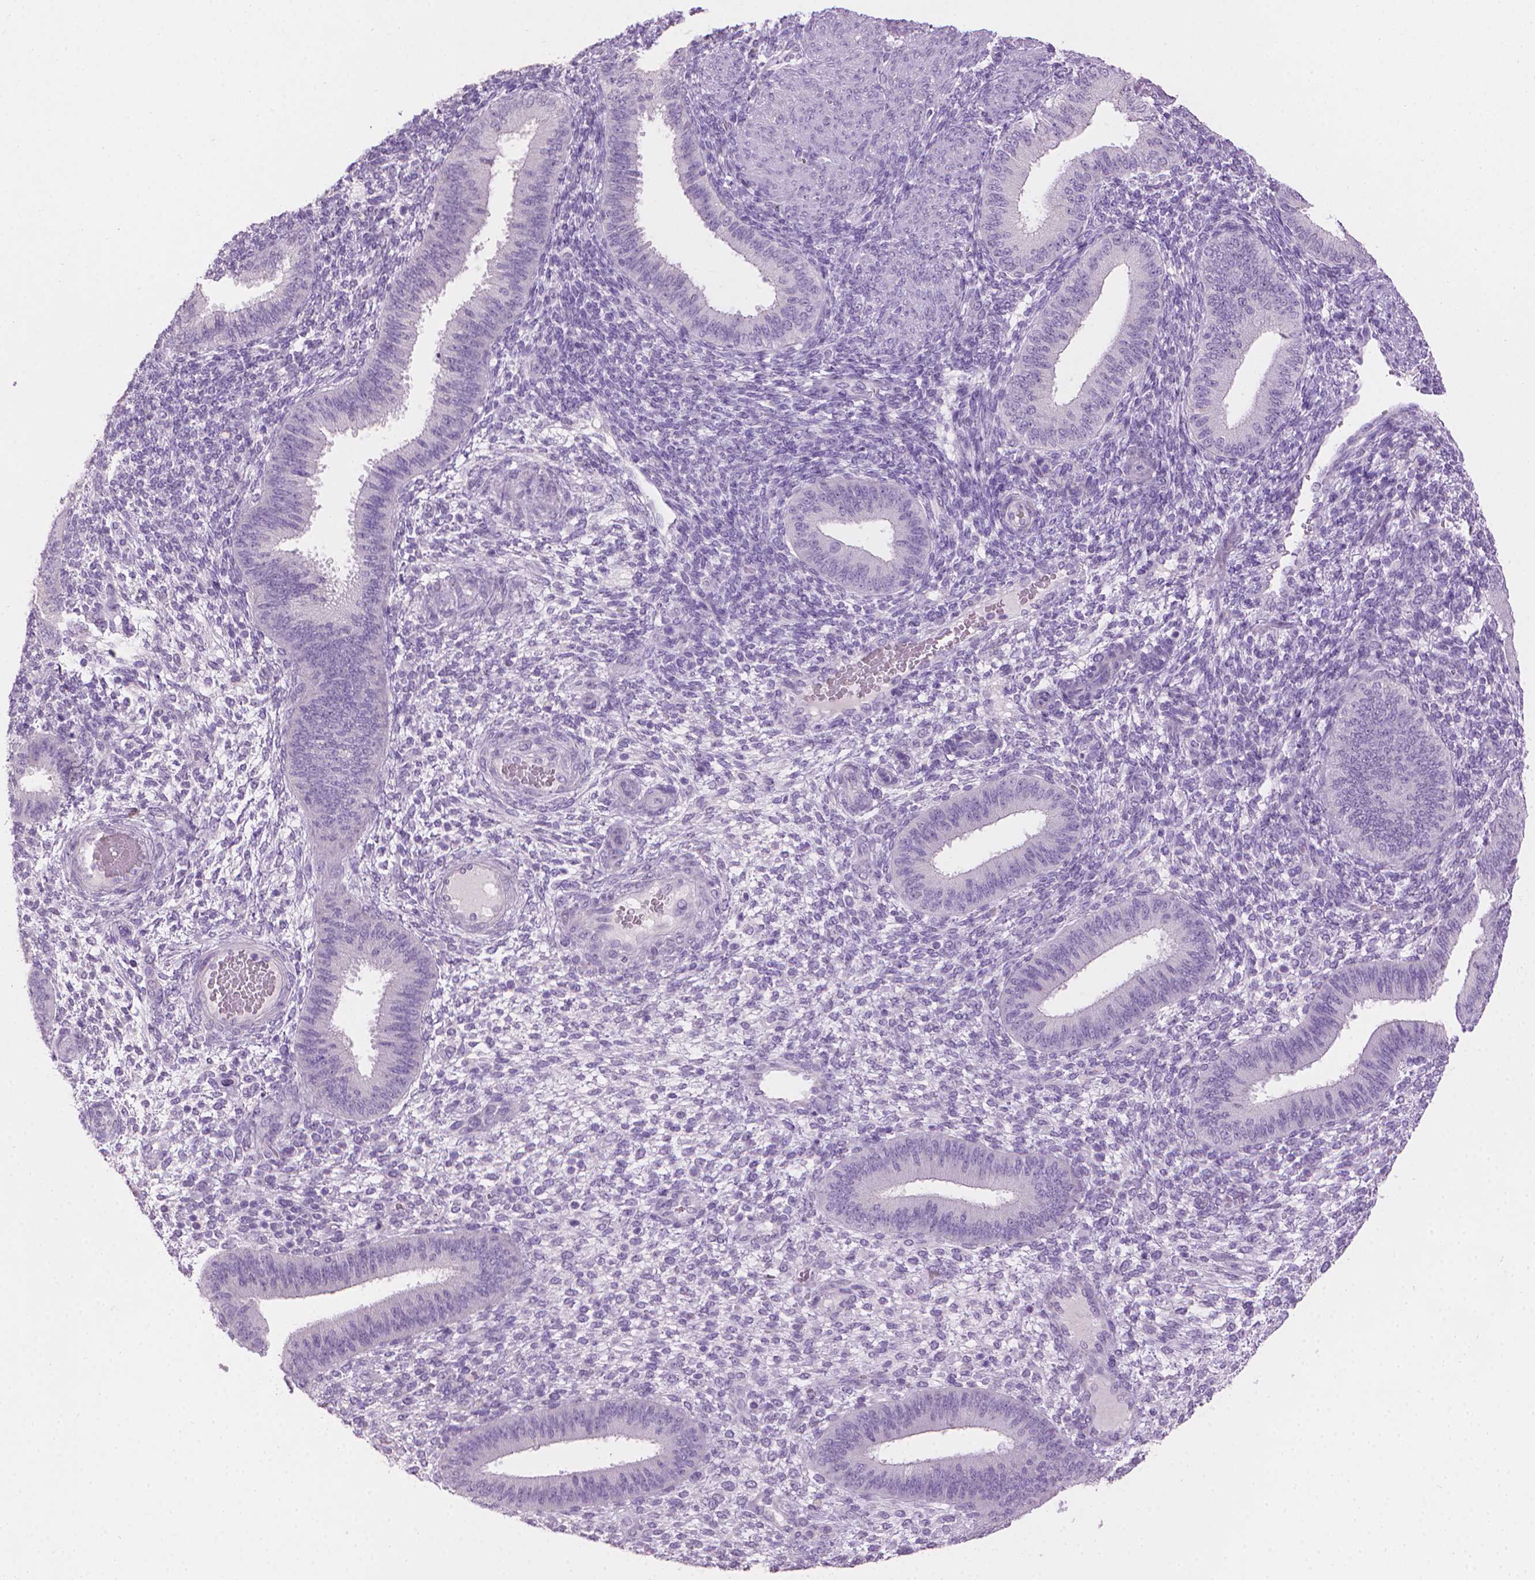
{"staining": {"intensity": "negative", "quantity": "none", "location": "none"}, "tissue": "endometrium", "cell_type": "Cells in endometrial stroma", "image_type": "normal", "snomed": [{"axis": "morphology", "description": "Normal tissue, NOS"}, {"axis": "topography", "description": "Endometrium"}], "caption": "Immunohistochemistry image of normal human endometrium stained for a protein (brown), which shows no positivity in cells in endometrial stroma.", "gene": "MLANA", "patient": {"sex": "female", "age": 39}}